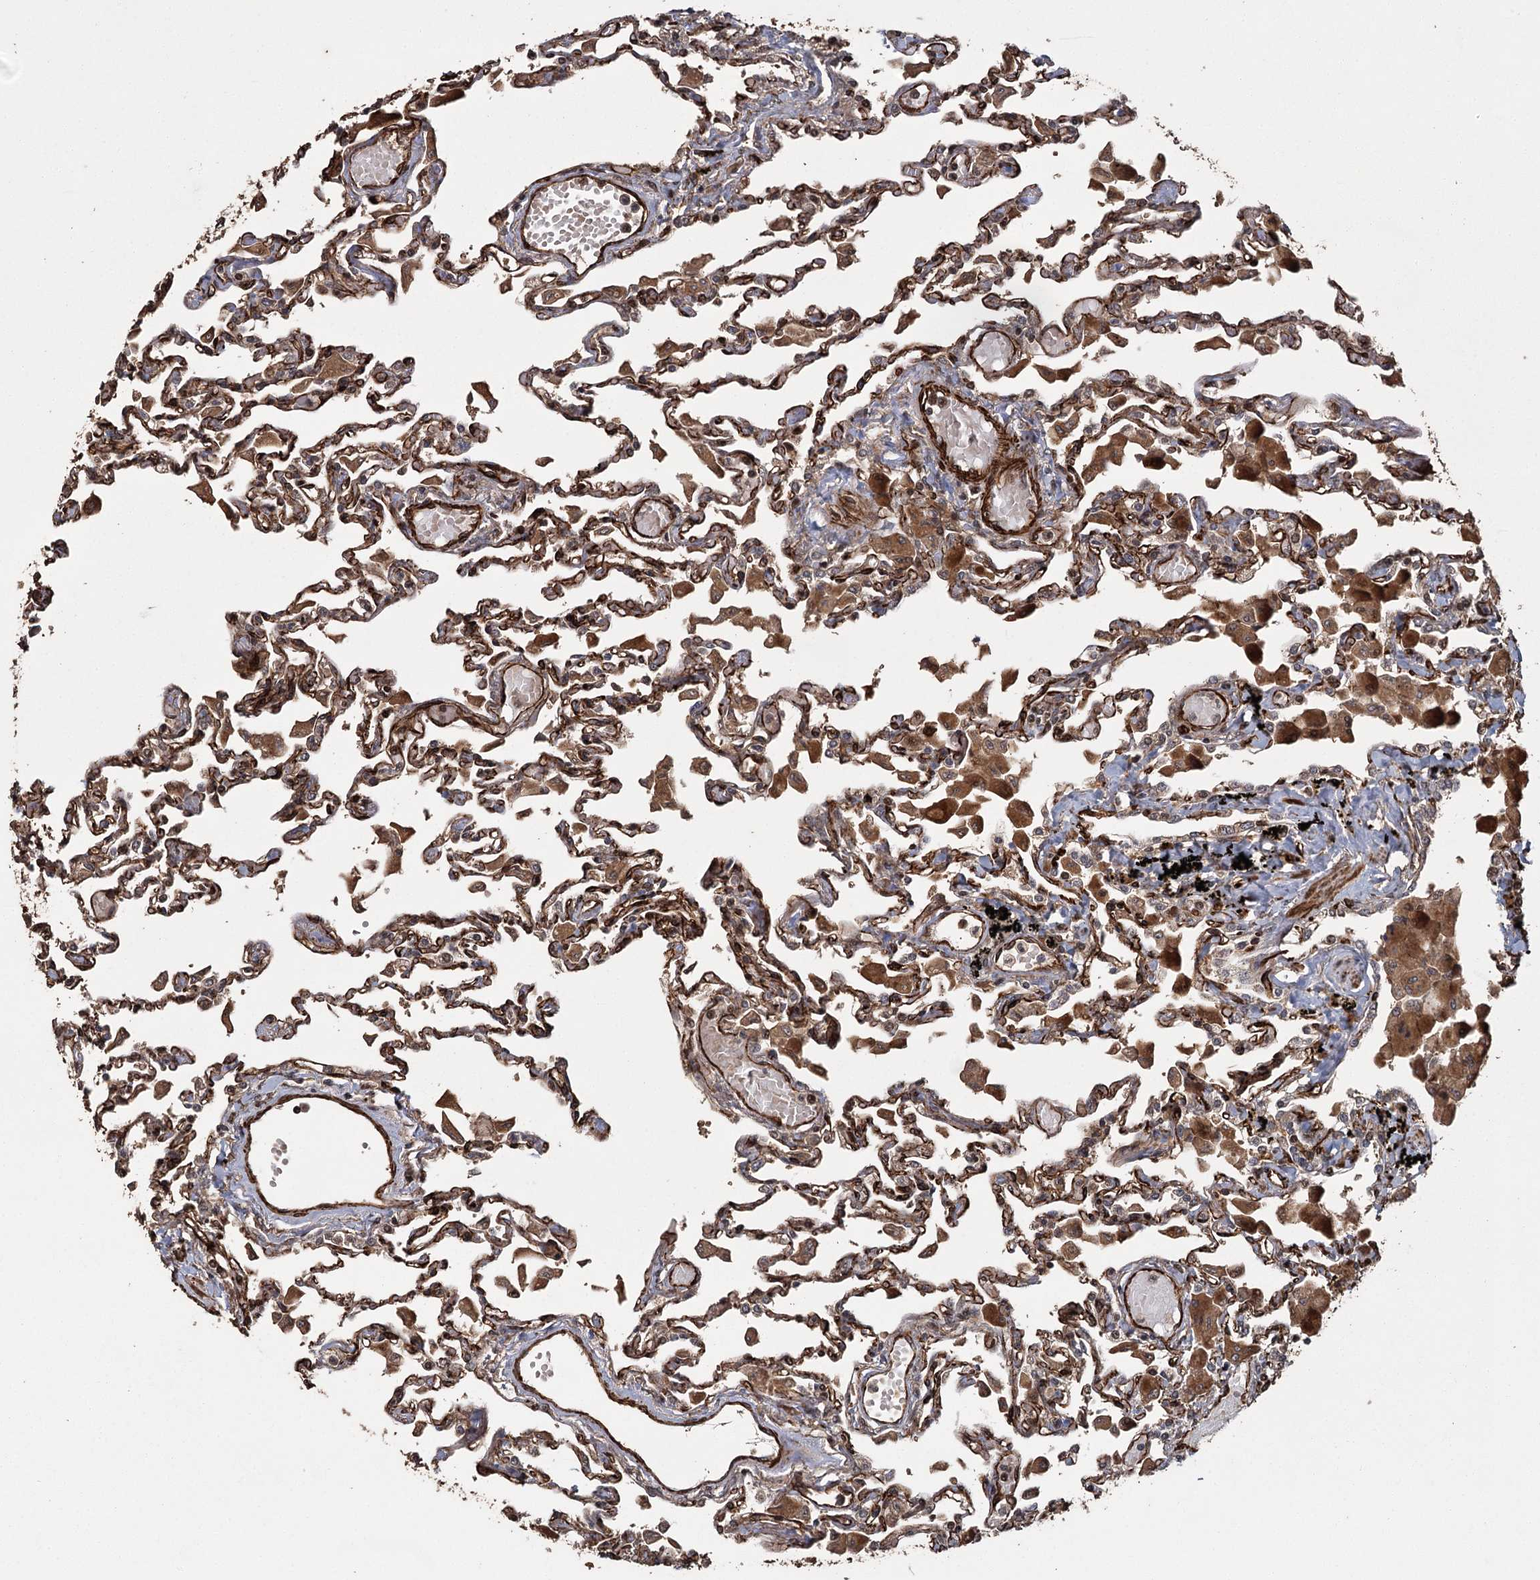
{"staining": {"intensity": "strong", "quantity": "25%-75%", "location": "cytoplasmic/membranous"}, "tissue": "lung", "cell_type": "Alveolar cells", "image_type": "normal", "snomed": [{"axis": "morphology", "description": "Normal tissue, NOS"}, {"axis": "topography", "description": "Bronchus"}, {"axis": "topography", "description": "Lung"}], "caption": "Immunohistochemistry (IHC) (DAB (3,3'-diaminobenzidine)) staining of normal human lung exhibits strong cytoplasmic/membranous protein positivity in approximately 25%-75% of alveolar cells.", "gene": "RPAP3", "patient": {"sex": "female", "age": 49}}